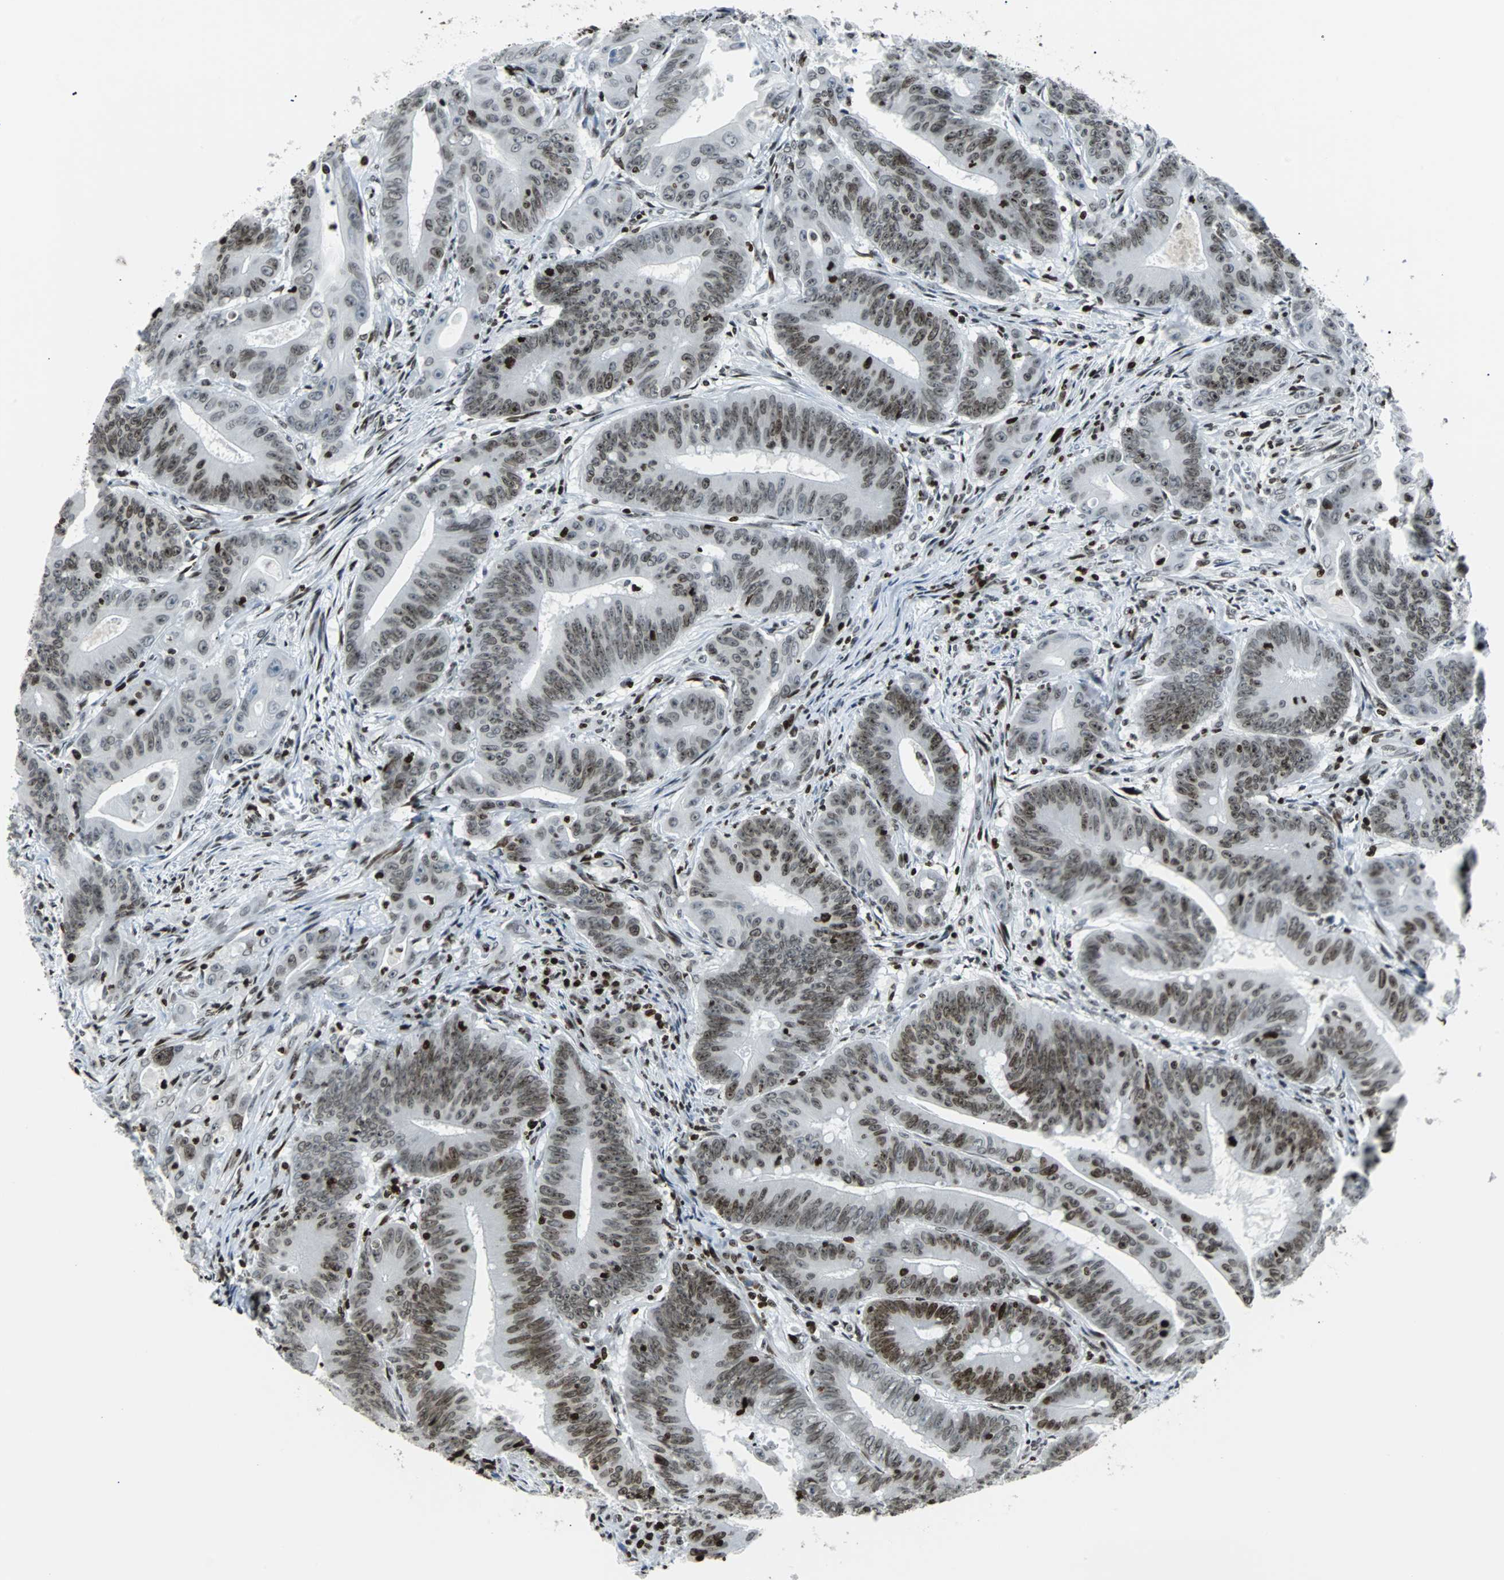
{"staining": {"intensity": "moderate", "quantity": ">75%", "location": "nuclear"}, "tissue": "colorectal cancer", "cell_type": "Tumor cells", "image_type": "cancer", "snomed": [{"axis": "morphology", "description": "Adenocarcinoma, NOS"}, {"axis": "topography", "description": "Colon"}], "caption": "Human colorectal adenocarcinoma stained with a protein marker reveals moderate staining in tumor cells.", "gene": "ZNF131", "patient": {"sex": "male", "age": 45}}